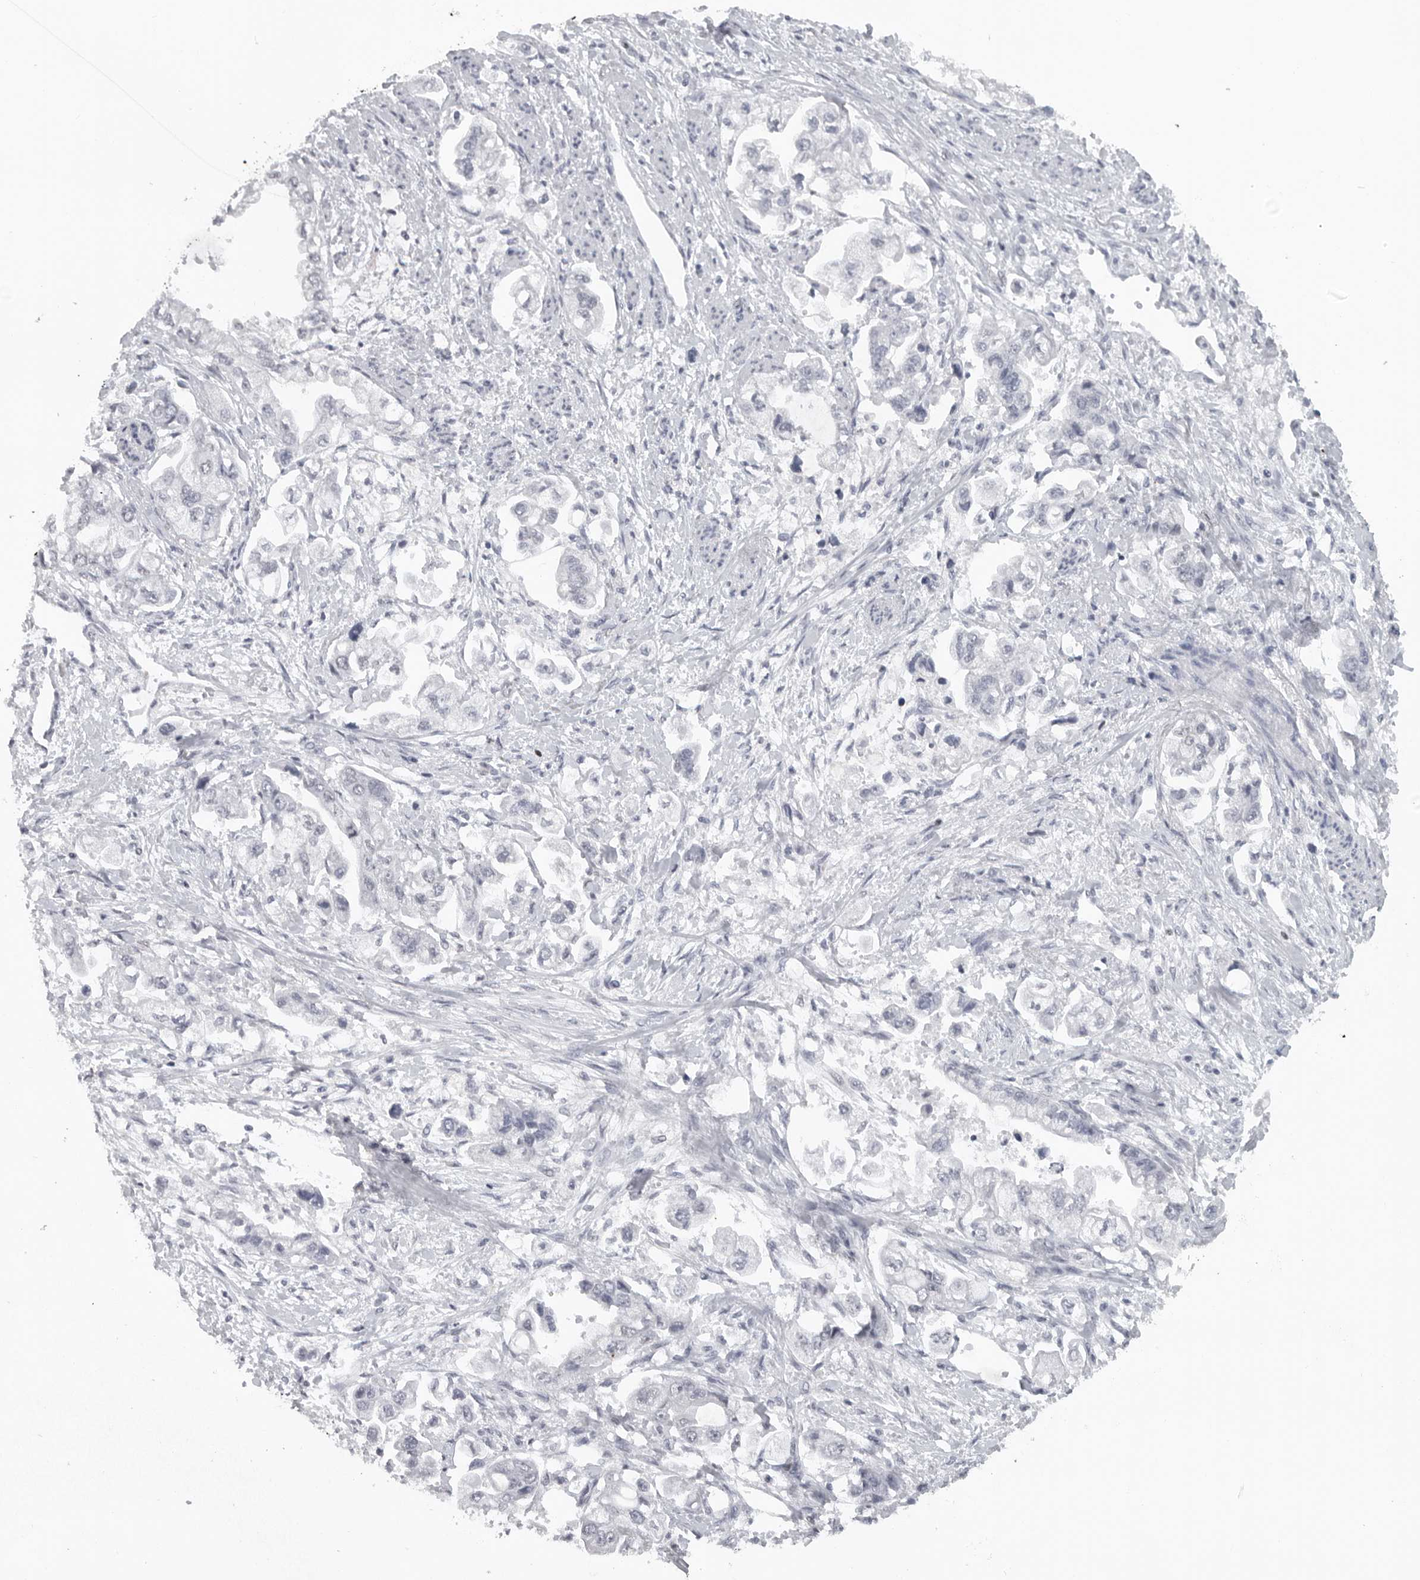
{"staining": {"intensity": "negative", "quantity": "none", "location": "none"}, "tissue": "stomach cancer", "cell_type": "Tumor cells", "image_type": "cancer", "snomed": [{"axis": "morphology", "description": "Adenocarcinoma, NOS"}, {"axis": "topography", "description": "Stomach"}], "caption": "Human stomach cancer (adenocarcinoma) stained for a protein using IHC exhibits no staining in tumor cells.", "gene": "SATB2", "patient": {"sex": "male", "age": 62}}